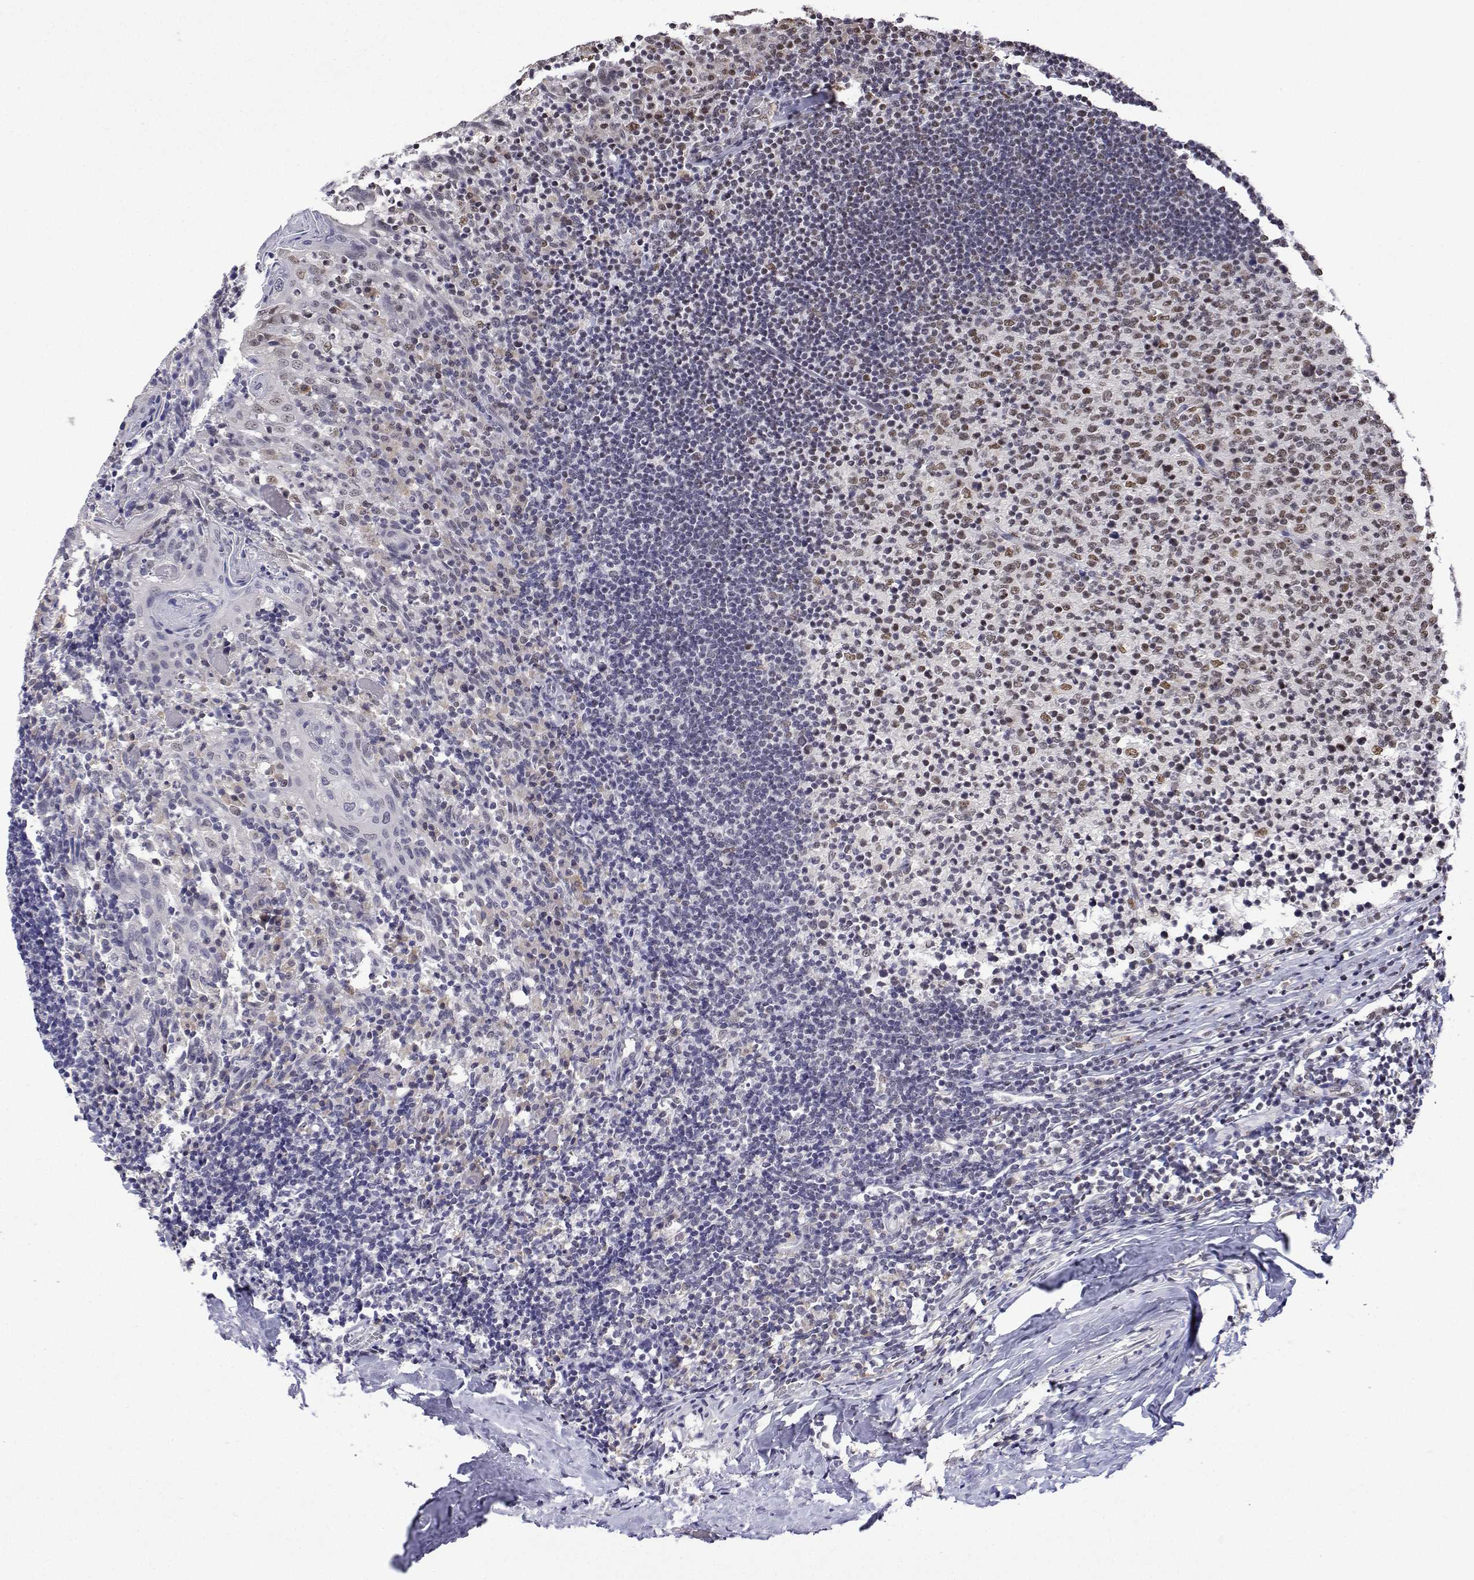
{"staining": {"intensity": "weak", "quantity": "25%-75%", "location": "nuclear"}, "tissue": "tonsil", "cell_type": "Germinal center cells", "image_type": "normal", "snomed": [{"axis": "morphology", "description": "Normal tissue, NOS"}, {"axis": "topography", "description": "Tonsil"}], "caption": "Protein staining of normal tonsil demonstrates weak nuclear expression in about 25%-75% of germinal center cells.", "gene": "ADAR", "patient": {"sex": "female", "age": 10}}